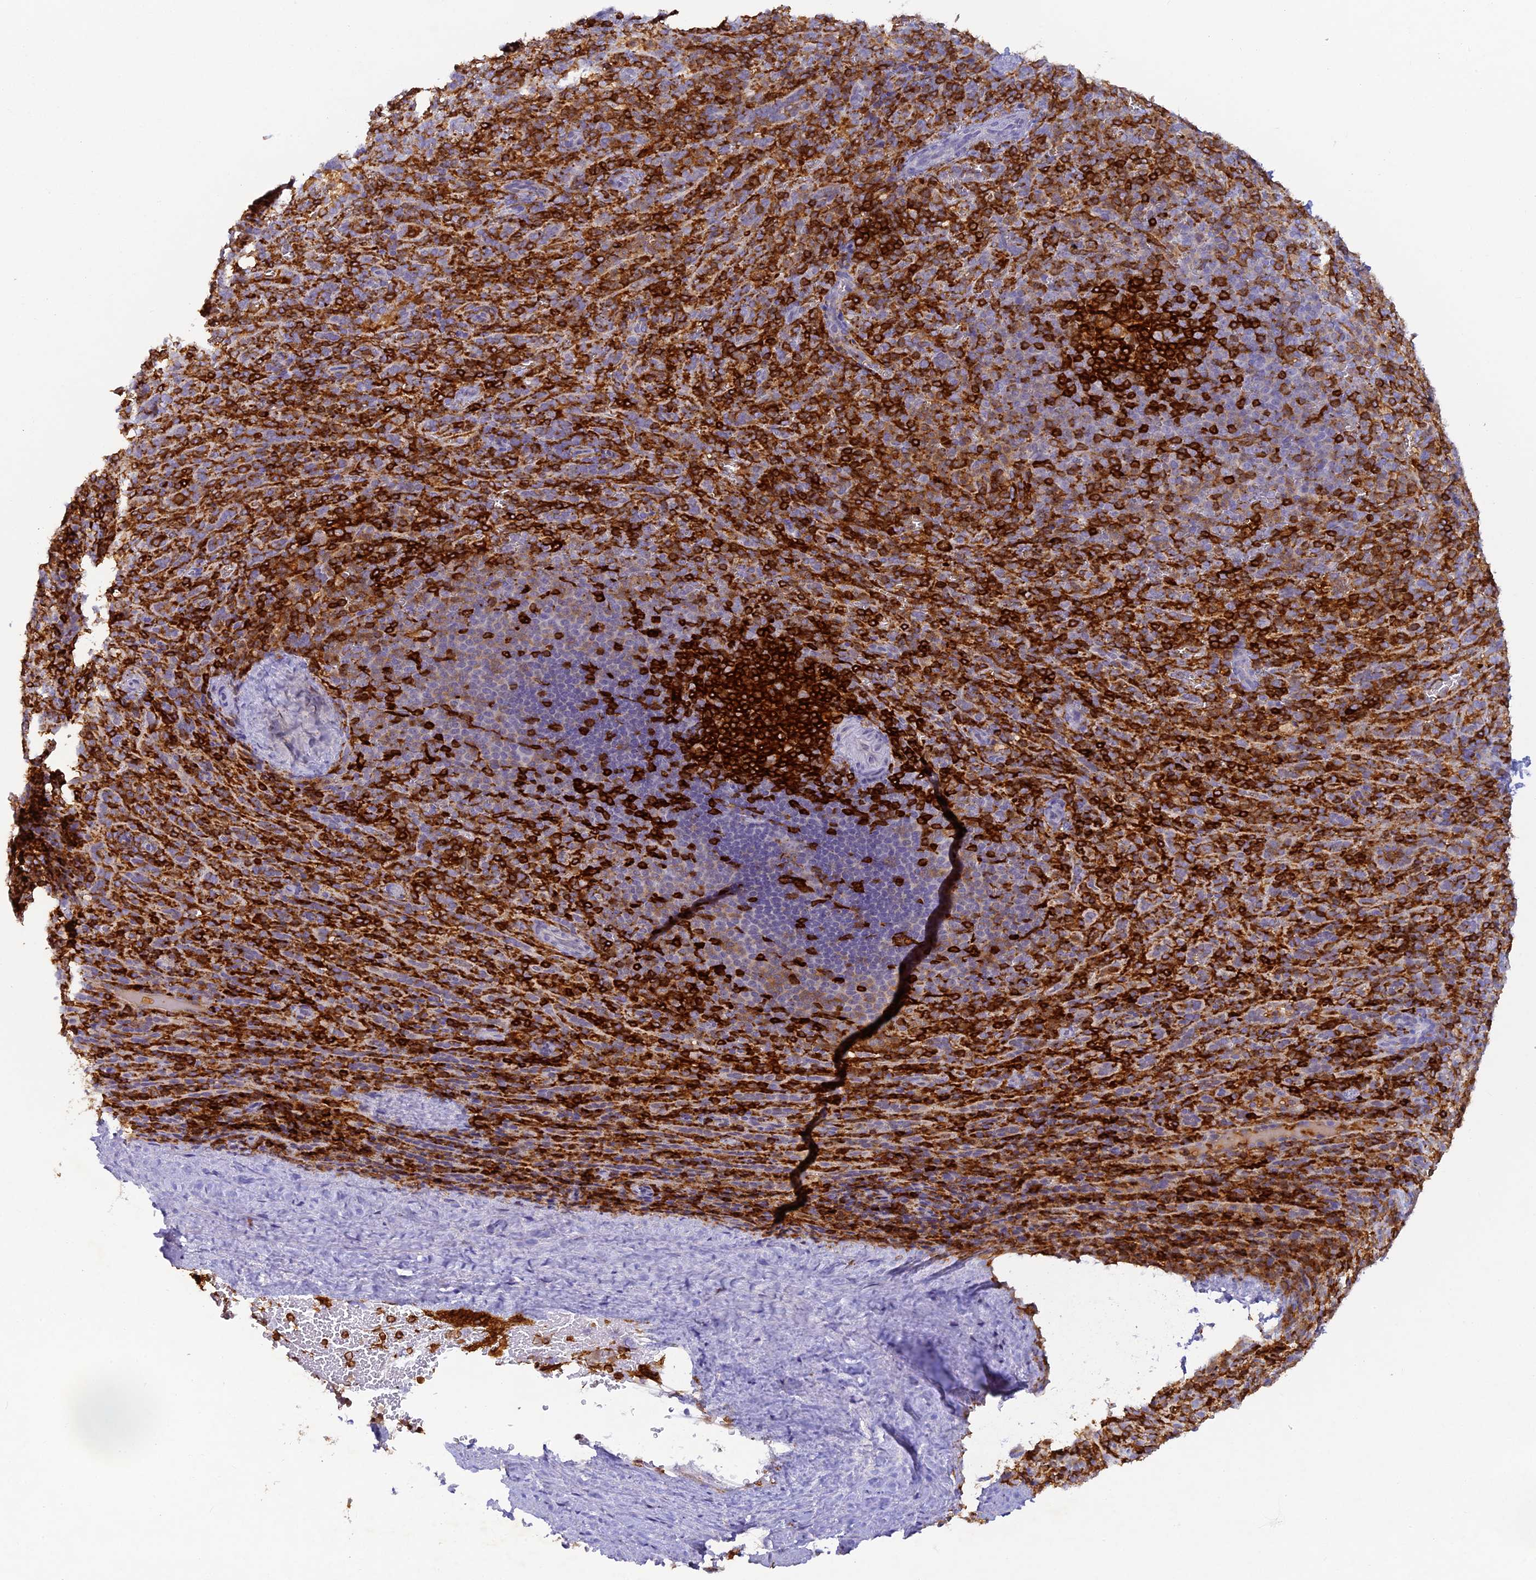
{"staining": {"intensity": "strong", "quantity": ">75%", "location": "cytoplasmic/membranous"}, "tissue": "spleen", "cell_type": "Cells in red pulp", "image_type": "normal", "snomed": [{"axis": "morphology", "description": "Normal tissue, NOS"}, {"axis": "topography", "description": "Spleen"}], "caption": "DAB immunohistochemical staining of unremarkable human spleen displays strong cytoplasmic/membranous protein expression in about >75% of cells in red pulp.", "gene": "FYB1", "patient": {"sex": "female", "age": 21}}